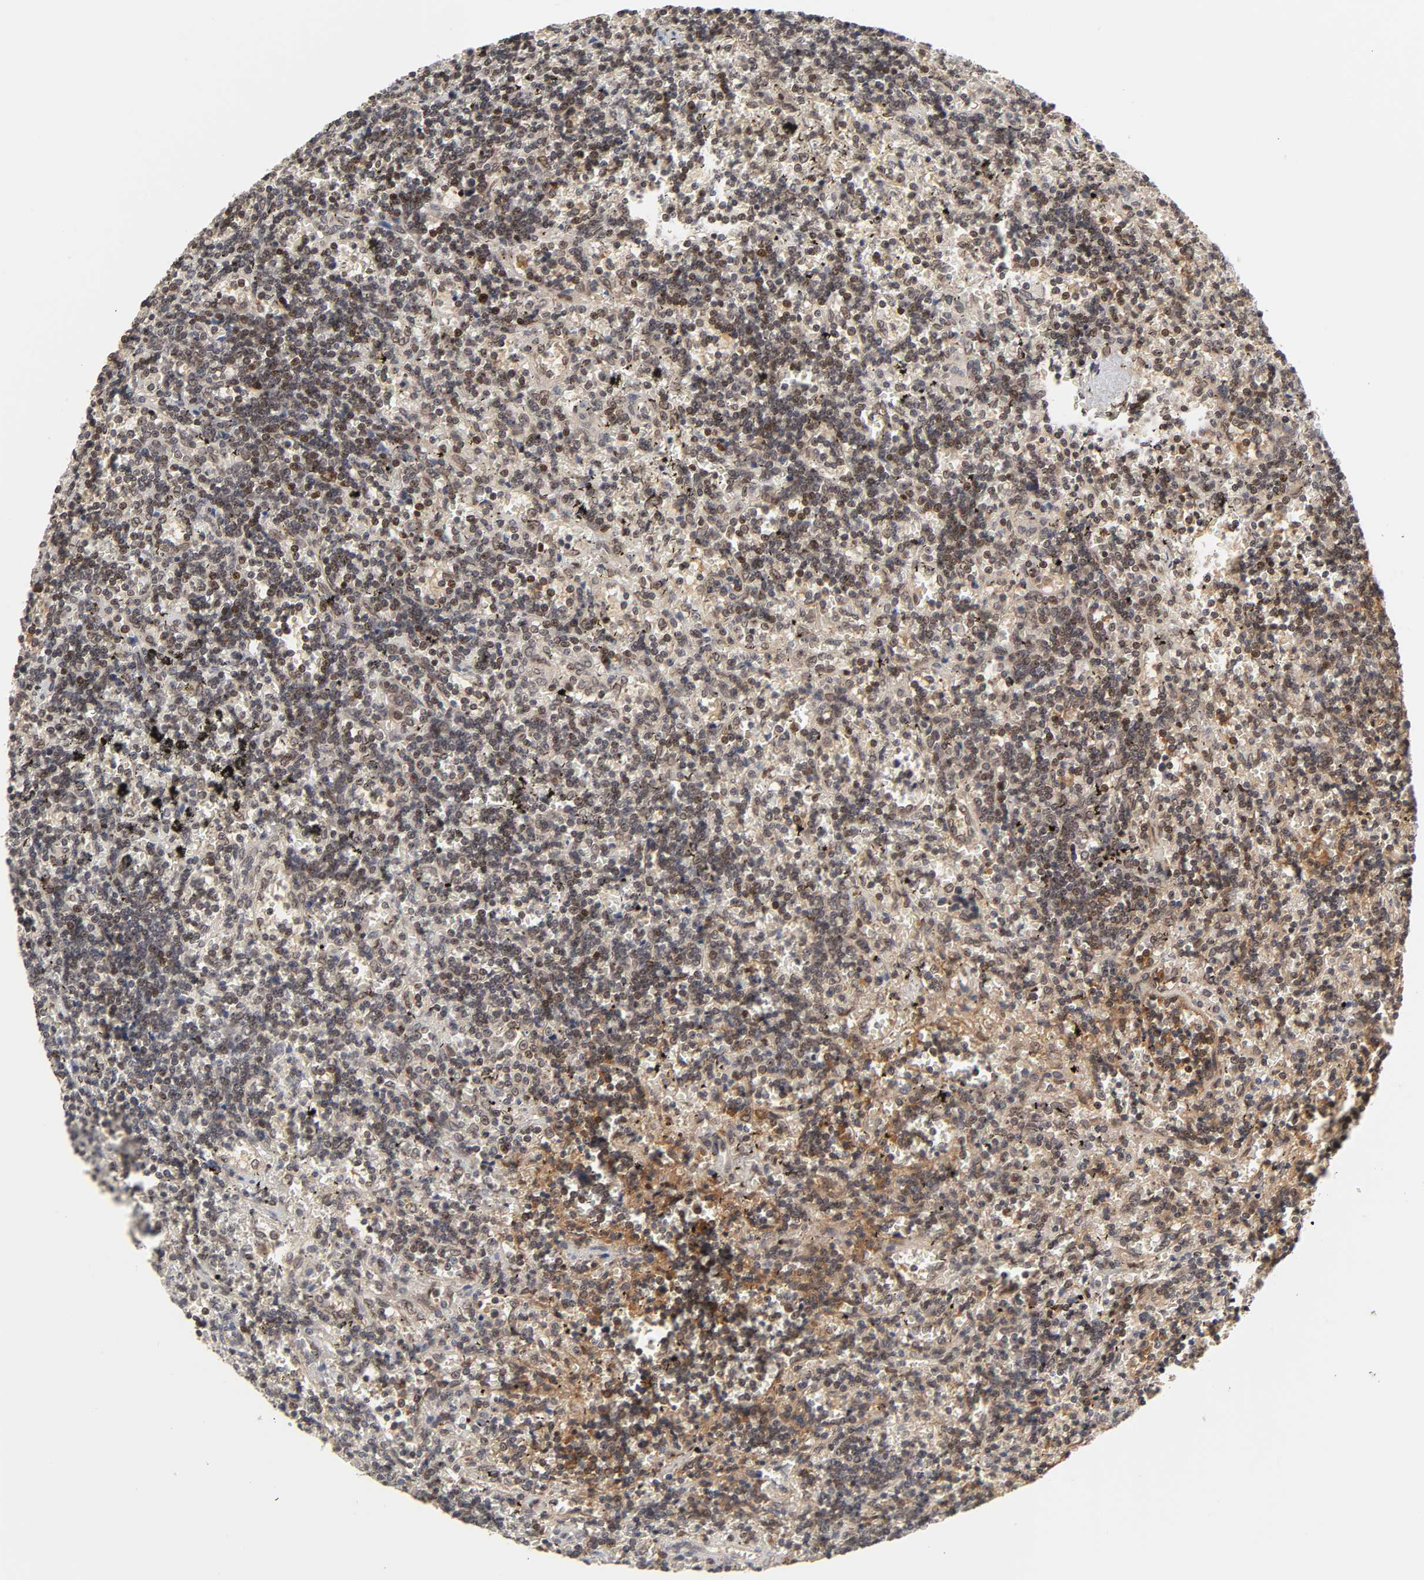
{"staining": {"intensity": "moderate", "quantity": ">75%", "location": "cytoplasmic/membranous,nuclear"}, "tissue": "lymphoma", "cell_type": "Tumor cells", "image_type": "cancer", "snomed": [{"axis": "morphology", "description": "Malignant lymphoma, non-Hodgkin's type, Low grade"}, {"axis": "topography", "description": "Spleen"}], "caption": "The image demonstrates immunohistochemical staining of lymphoma. There is moderate cytoplasmic/membranous and nuclear expression is appreciated in approximately >75% of tumor cells. The protein is shown in brown color, while the nuclei are stained blue.", "gene": "CPN2", "patient": {"sex": "male", "age": 60}}